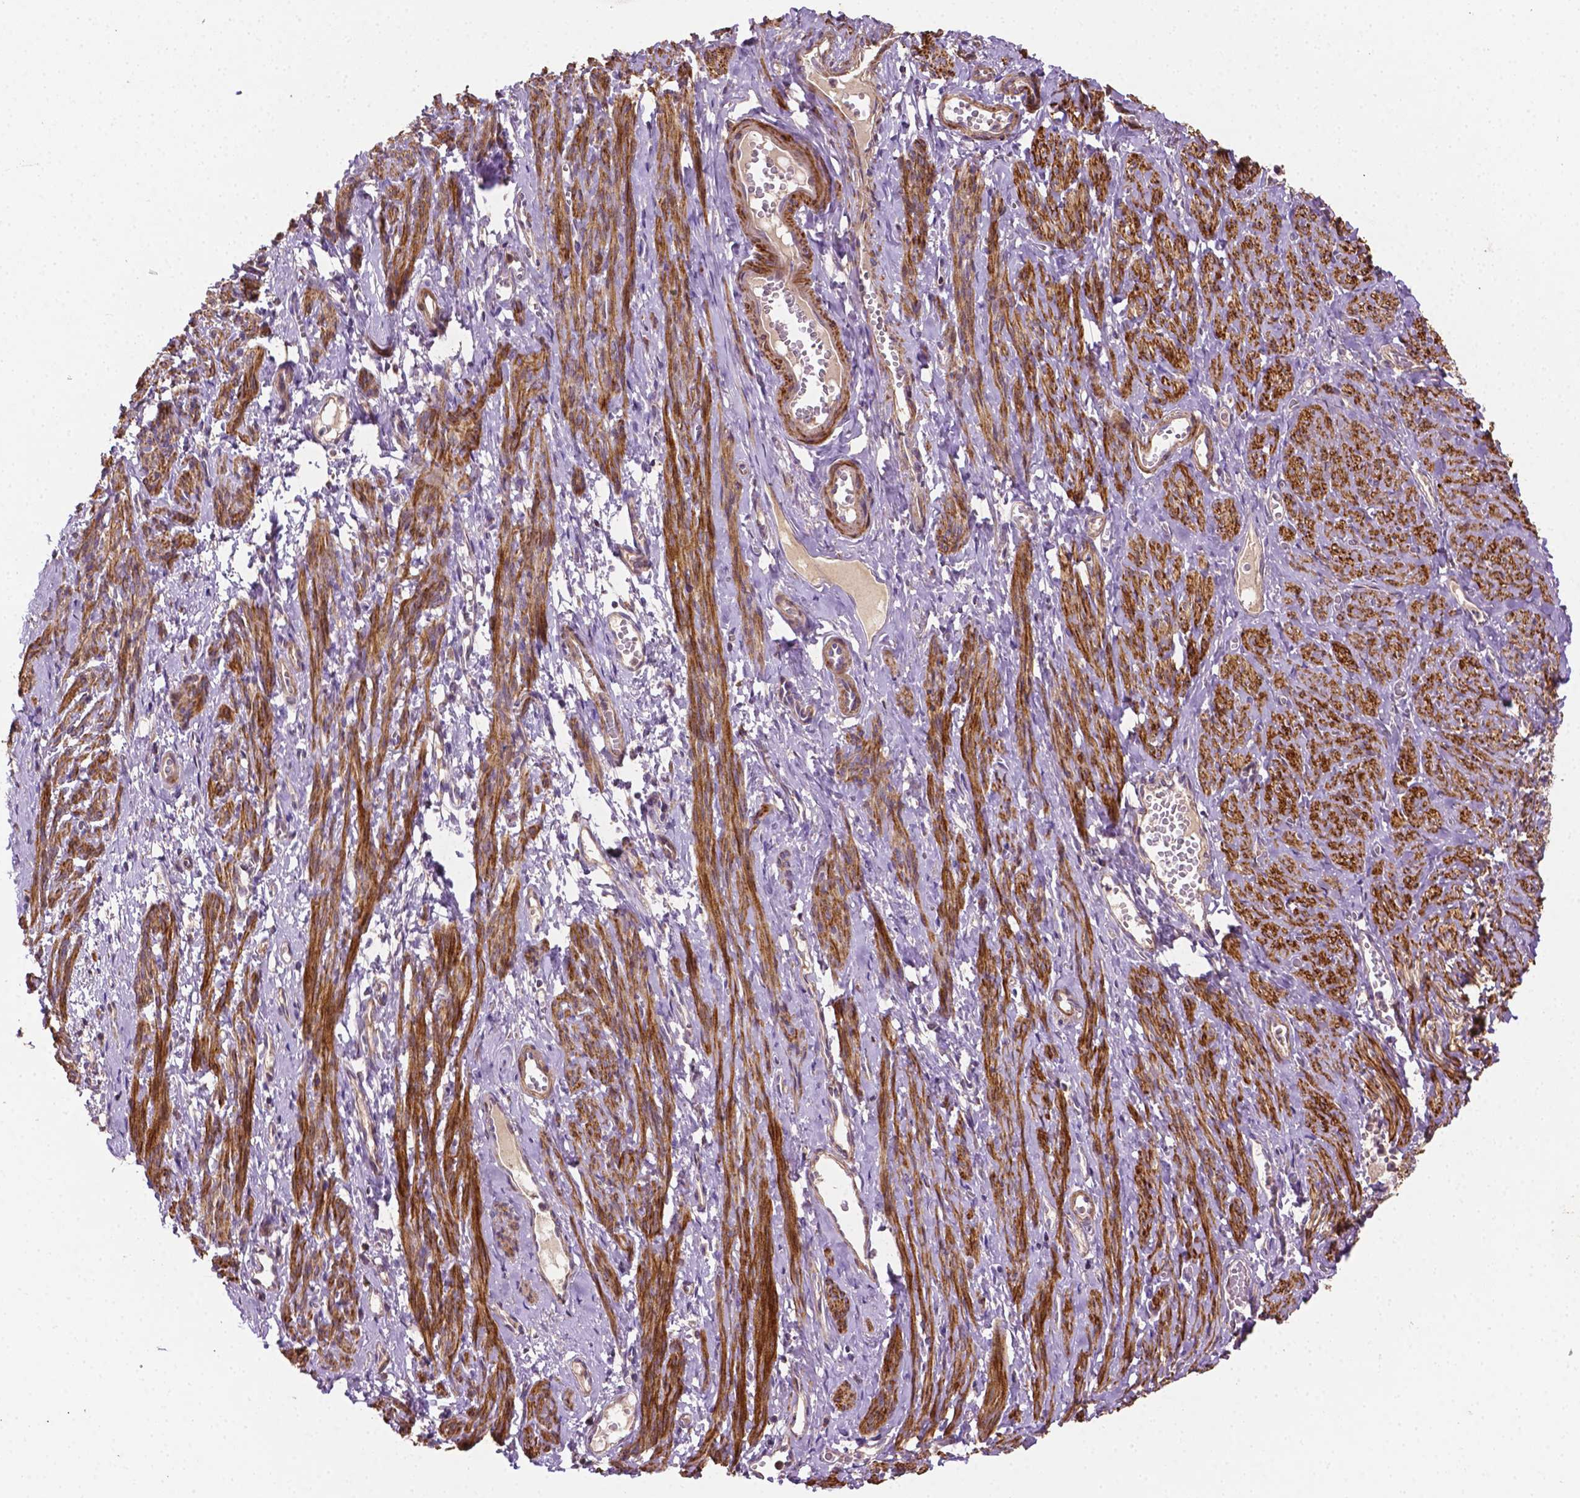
{"staining": {"intensity": "strong", "quantity": ">75%", "location": "cytoplasmic/membranous"}, "tissue": "smooth muscle", "cell_type": "Smooth muscle cells", "image_type": "normal", "snomed": [{"axis": "morphology", "description": "Normal tissue, NOS"}, {"axis": "topography", "description": "Smooth muscle"}], "caption": "Smooth muscle stained with immunohistochemistry reveals strong cytoplasmic/membranous staining in about >75% of smooth muscle cells.", "gene": "LRR1", "patient": {"sex": "female", "age": 65}}